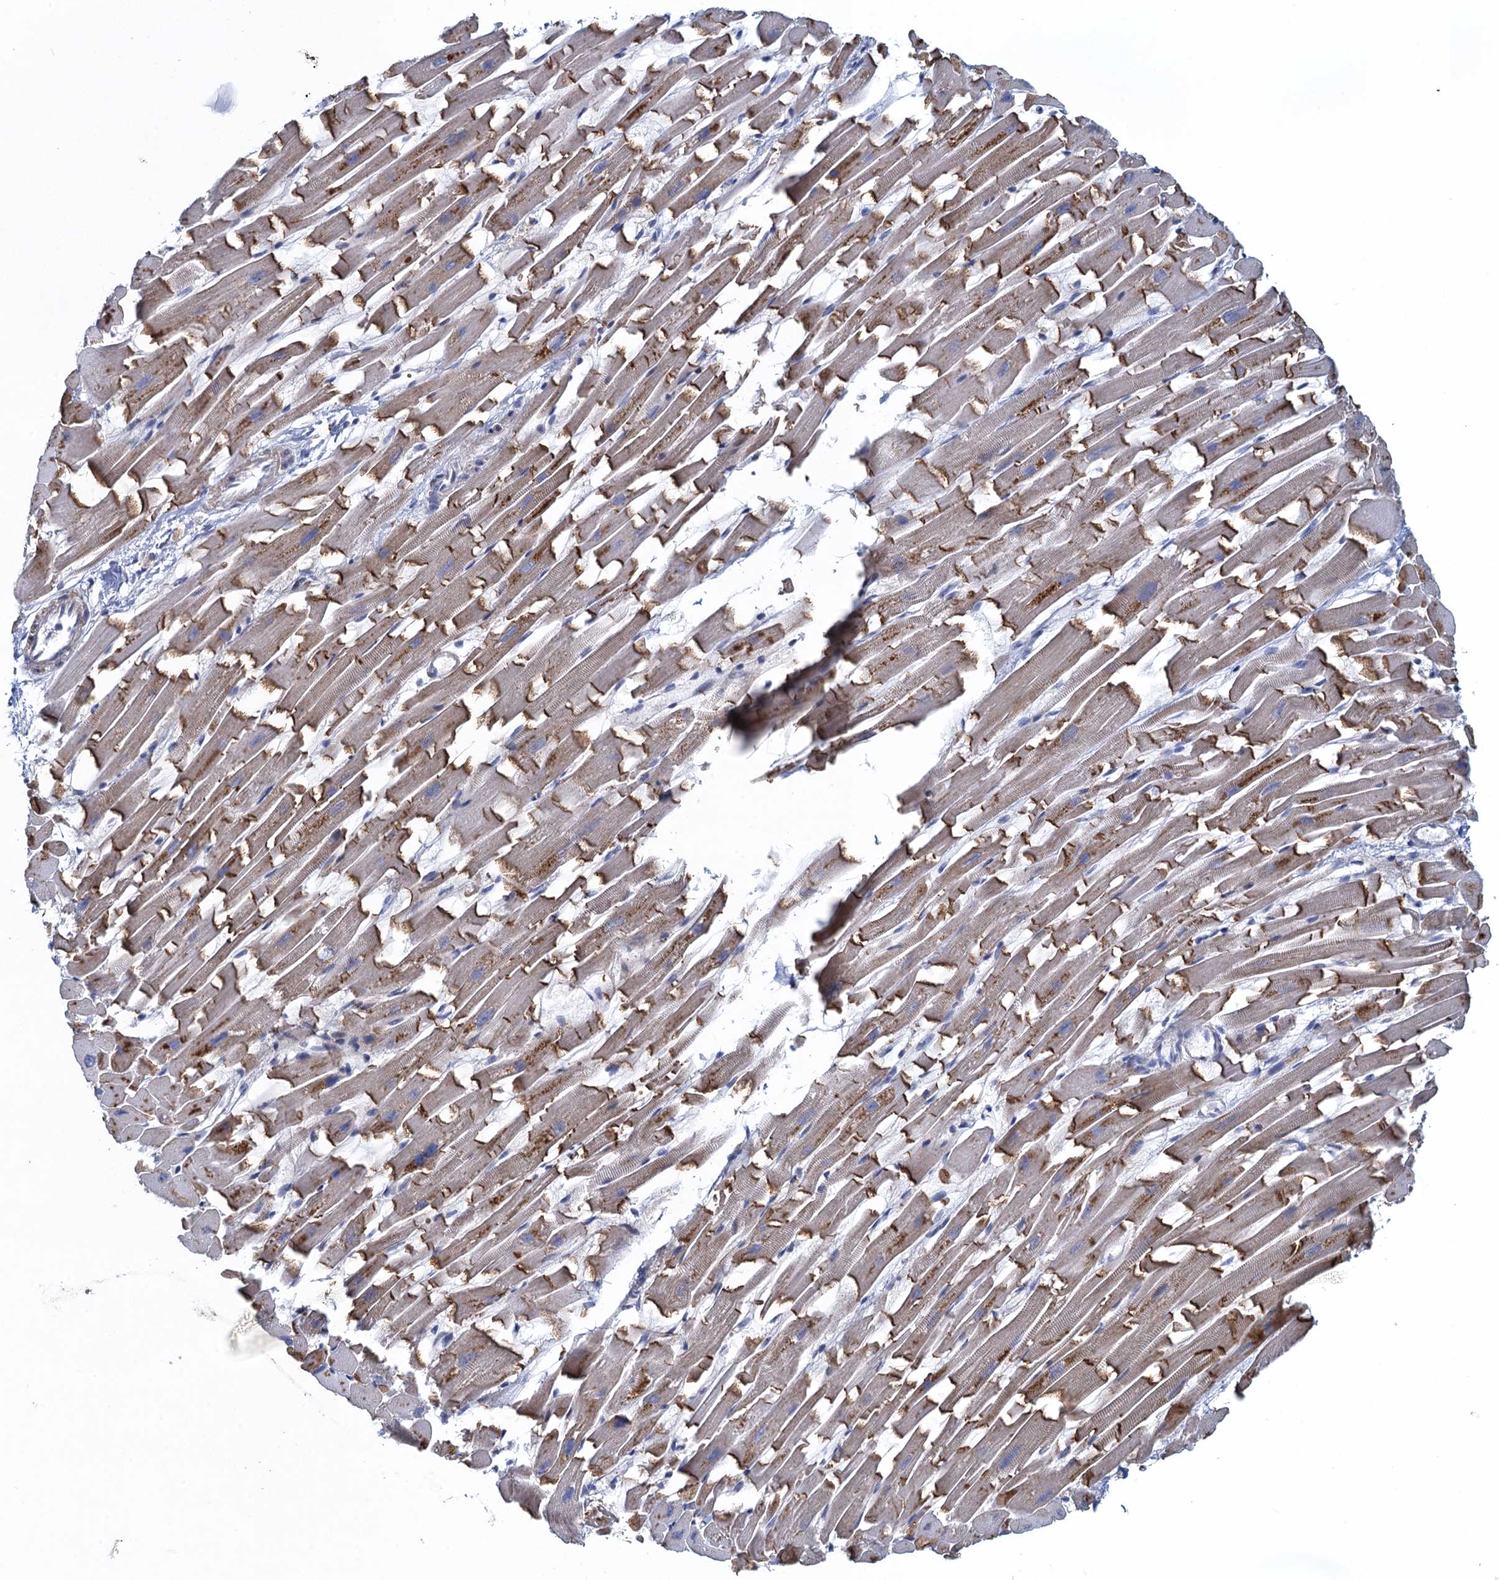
{"staining": {"intensity": "moderate", "quantity": "25%-75%", "location": "cytoplasmic/membranous"}, "tissue": "heart muscle", "cell_type": "Cardiomyocytes", "image_type": "normal", "snomed": [{"axis": "morphology", "description": "Normal tissue, NOS"}, {"axis": "topography", "description": "Heart"}], "caption": "High-magnification brightfield microscopy of benign heart muscle stained with DAB (3,3'-diaminobenzidine) (brown) and counterstained with hematoxylin (blue). cardiomyocytes exhibit moderate cytoplasmic/membranous positivity is identified in approximately25%-75% of cells. Nuclei are stained in blue.", "gene": "ATOSA", "patient": {"sex": "female", "age": 64}}